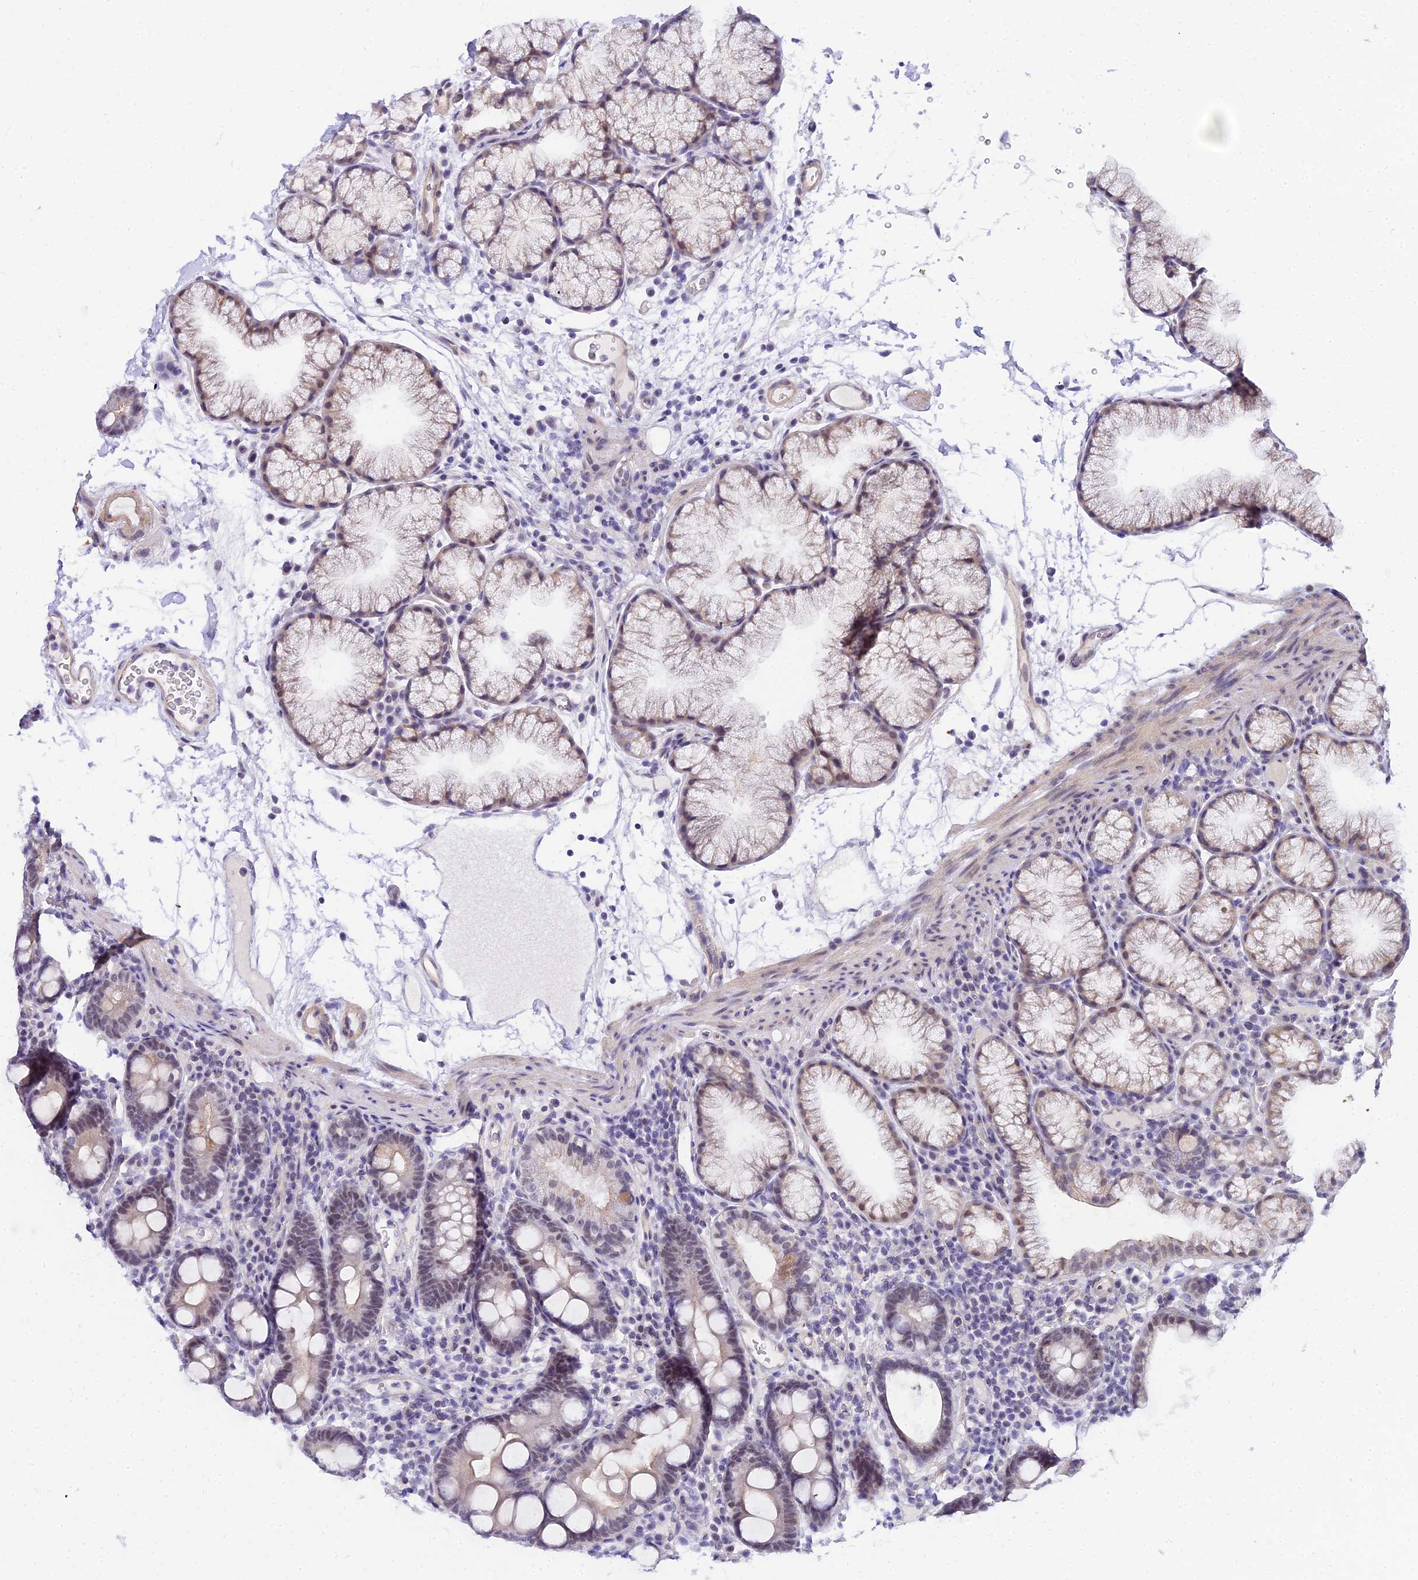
{"staining": {"intensity": "negative", "quantity": "none", "location": "none"}, "tissue": "duodenum", "cell_type": "Glandular cells", "image_type": "normal", "snomed": [{"axis": "morphology", "description": "Normal tissue, NOS"}, {"axis": "topography", "description": "Duodenum"}], "caption": "Glandular cells show no significant protein expression in unremarkable duodenum. The staining was performed using DAB to visualize the protein expression in brown, while the nuclei were stained in blue with hematoxylin (Magnification: 20x).", "gene": "ZNF628", "patient": {"sex": "male", "age": 54}}